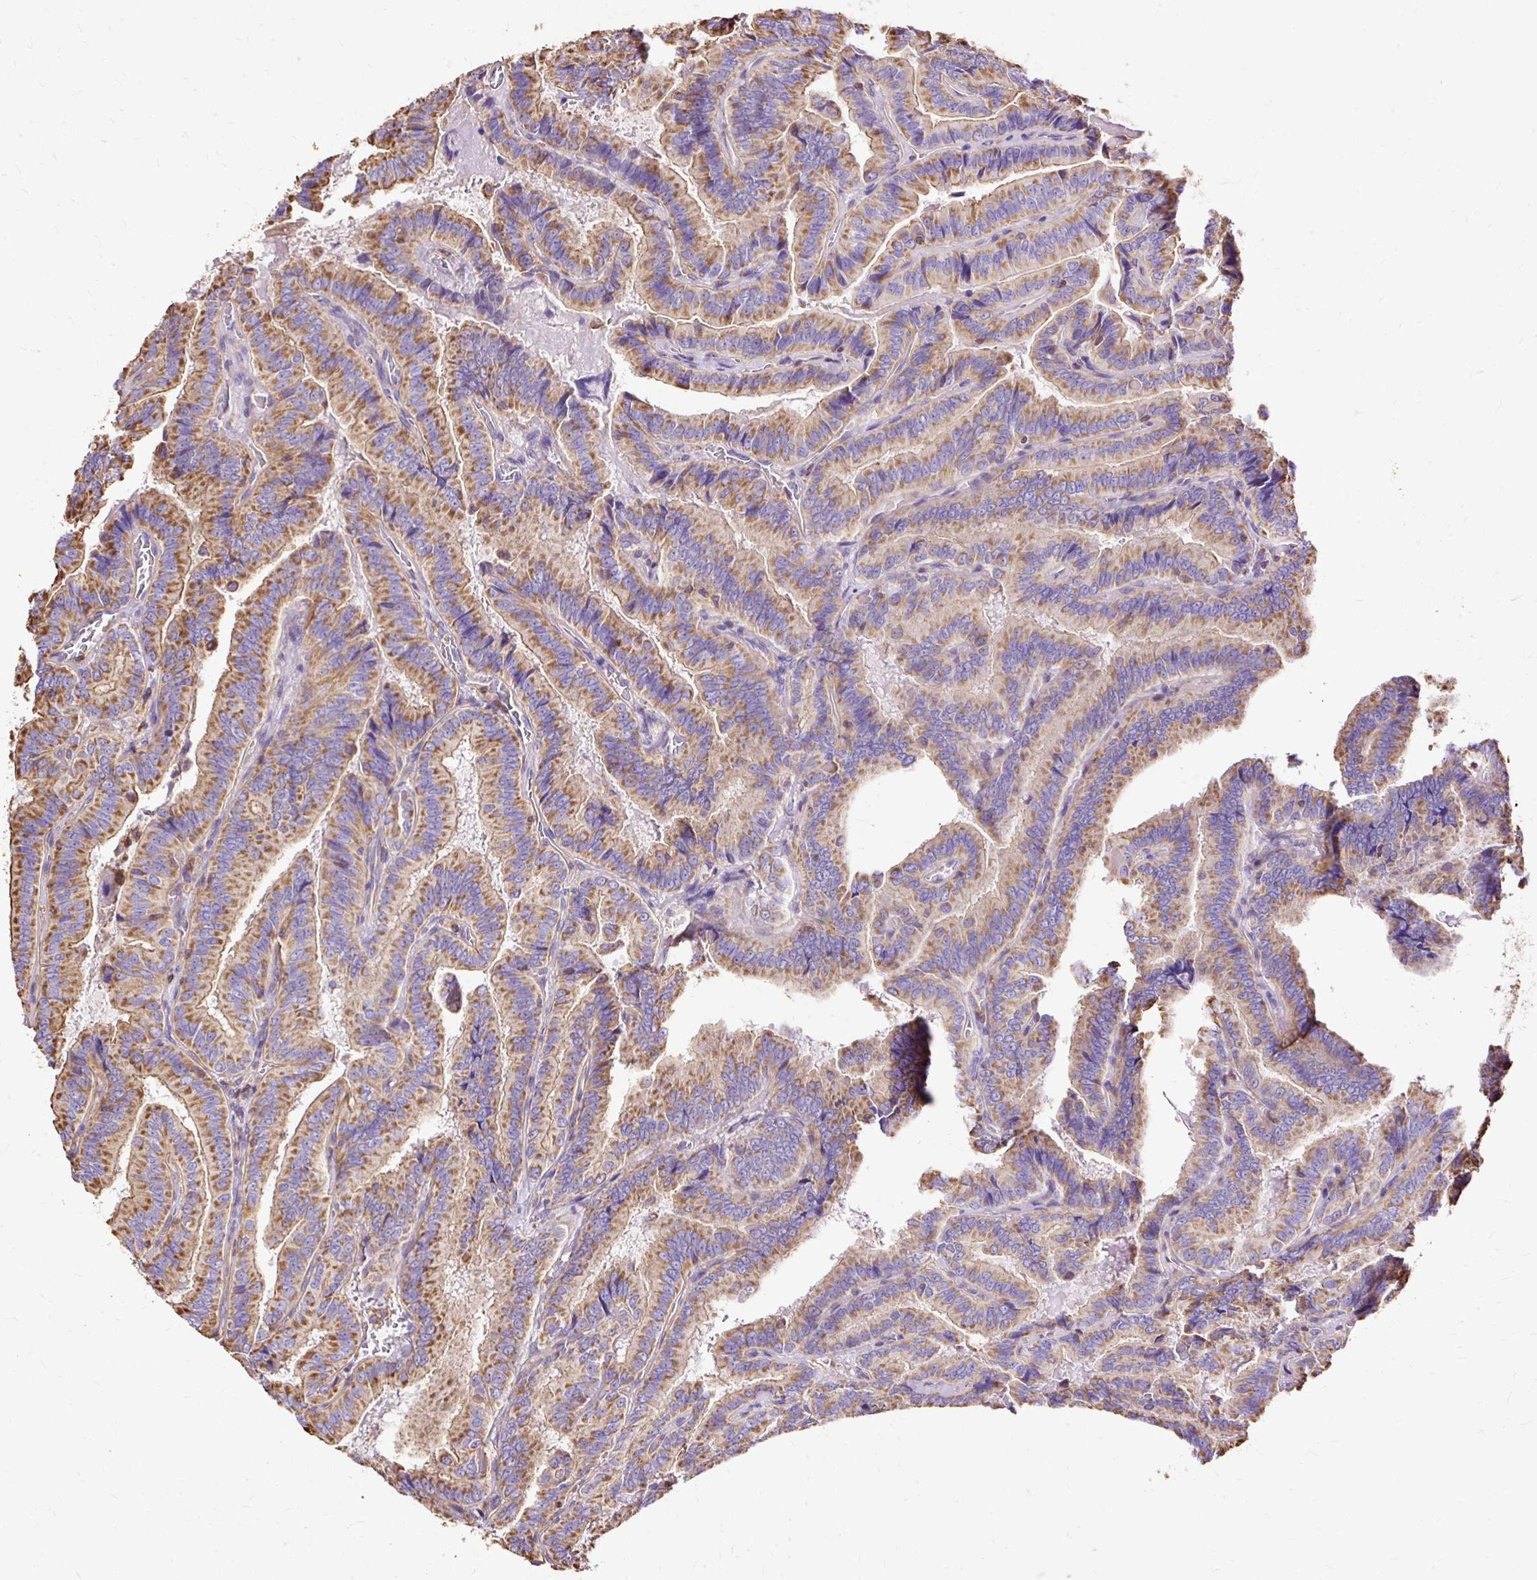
{"staining": {"intensity": "moderate", "quantity": ">75%", "location": "cytoplasmic/membranous"}, "tissue": "thyroid cancer", "cell_type": "Tumor cells", "image_type": "cancer", "snomed": [{"axis": "morphology", "description": "Papillary adenocarcinoma, NOS"}, {"axis": "topography", "description": "Thyroid gland"}], "caption": "Protein staining displays moderate cytoplasmic/membranous staining in about >75% of tumor cells in thyroid cancer.", "gene": "KLHL11", "patient": {"sex": "male", "age": 61}}